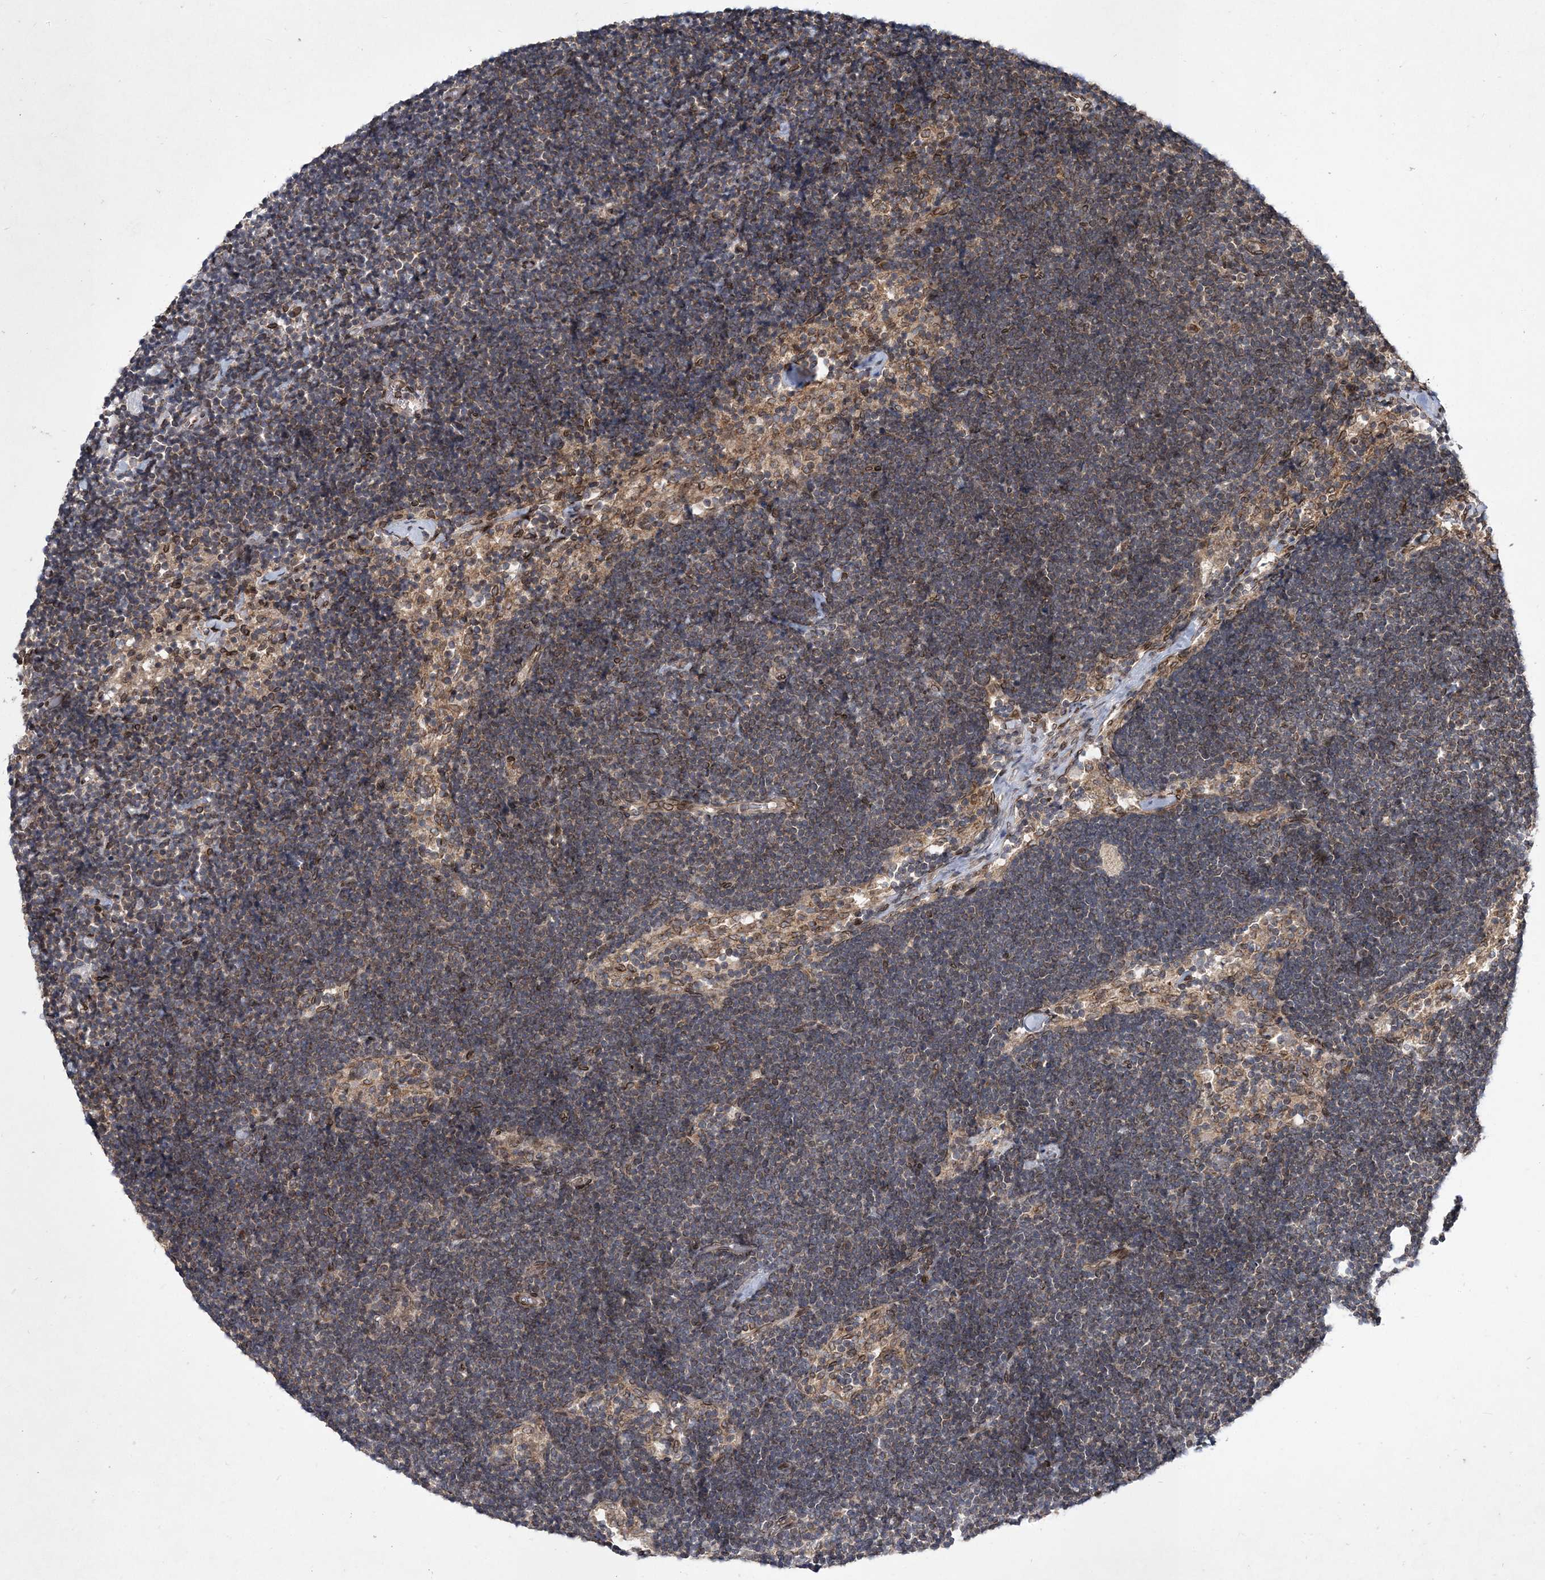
{"staining": {"intensity": "weak", "quantity": "<25%", "location": "cytoplasmic/membranous,nuclear"}, "tissue": "lymph node", "cell_type": "Germinal center cells", "image_type": "normal", "snomed": [{"axis": "morphology", "description": "Normal tissue, NOS"}, {"axis": "topography", "description": "Lymph node"}], "caption": "Human lymph node stained for a protein using immunohistochemistry shows no staining in germinal center cells.", "gene": "DNAJC27", "patient": {"sex": "male", "age": 63}}